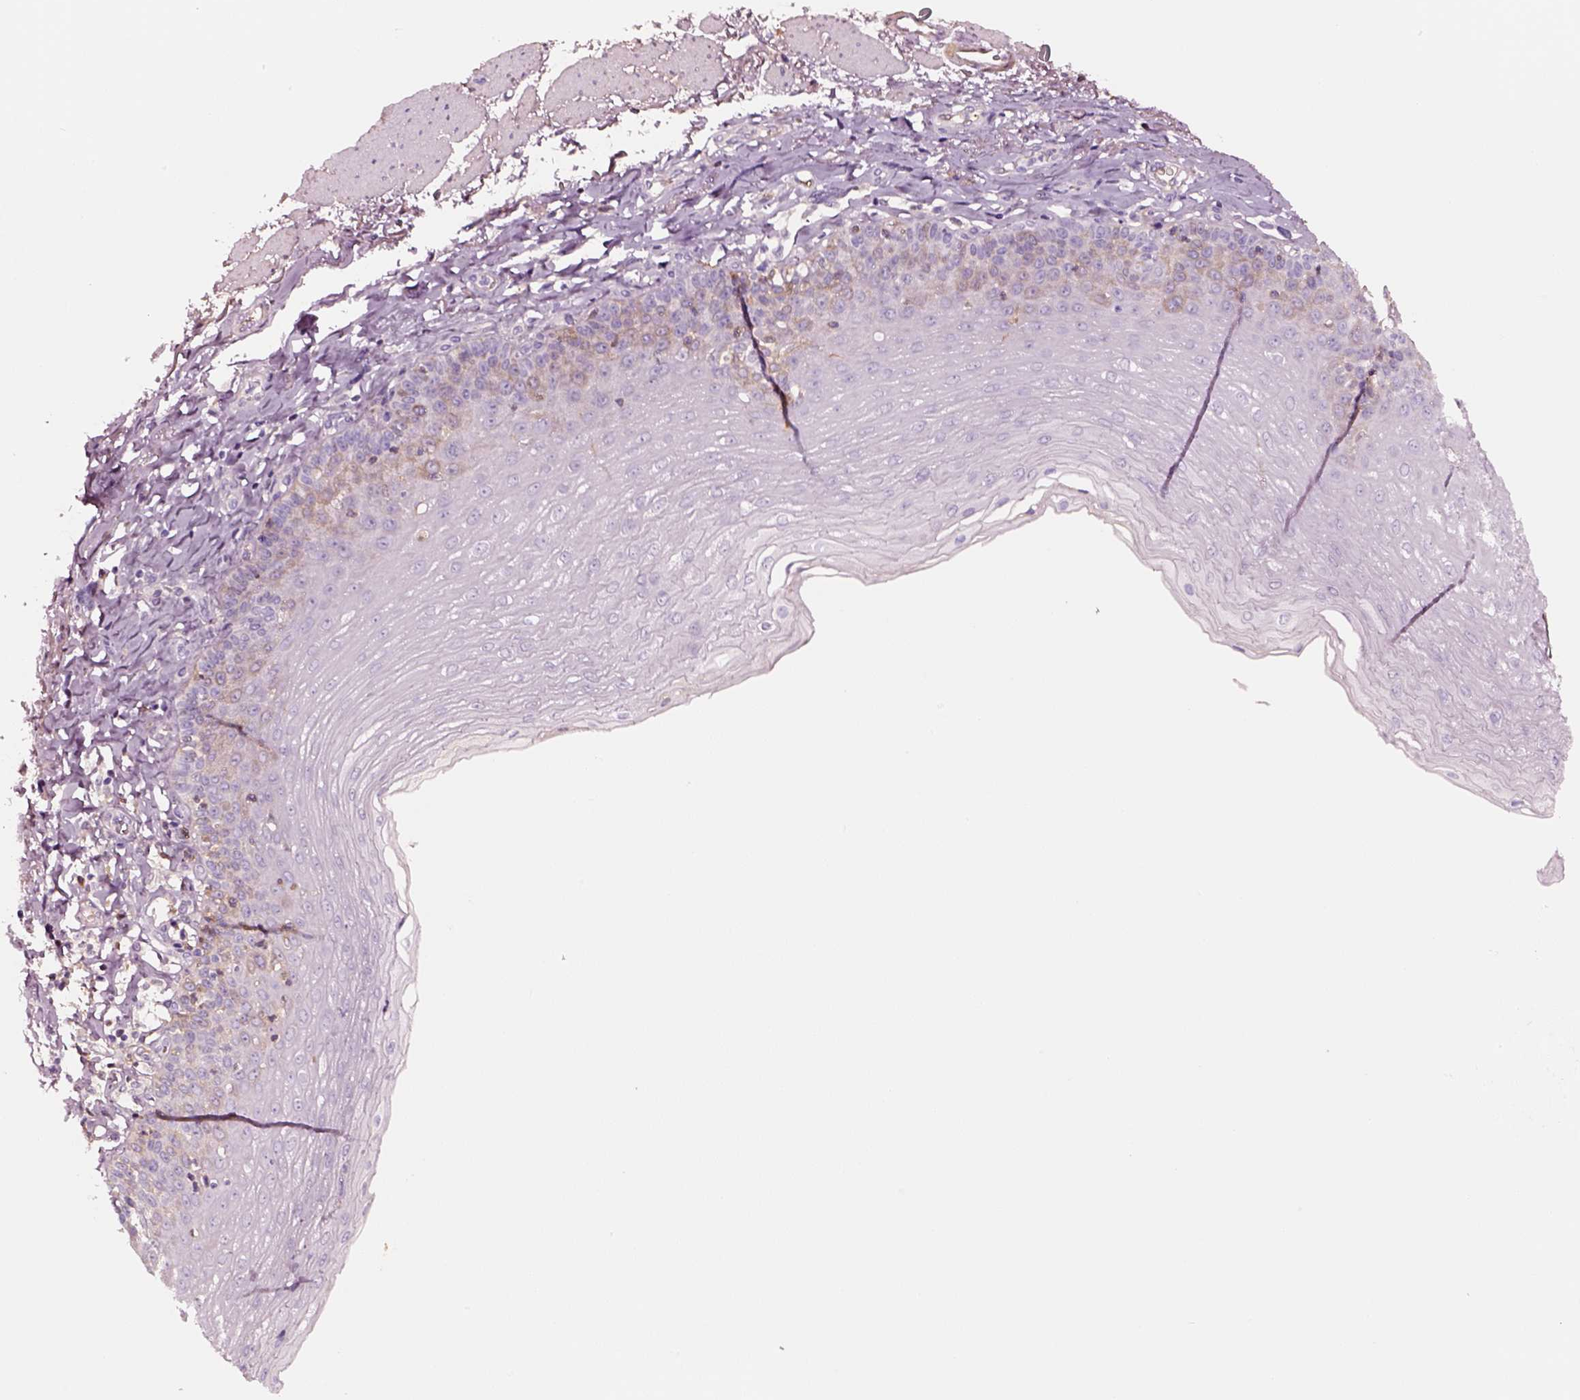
{"staining": {"intensity": "weak", "quantity": "<25%", "location": "cytoplasmic/membranous"}, "tissue": "esophagus", "cell_type": "Squamous epithelial cells", "image_type": "normal", "snomed": [{"axis": "morphology", "description": "Normal tissue, NOS"}, {"axis": "topography", "description": "Esophagus"}], "caption": "Squamous epithelial cells show no significant expression in unremarkable esophagus.", "gene": "TF", "patient": {"sex": "female", "age": 81}}